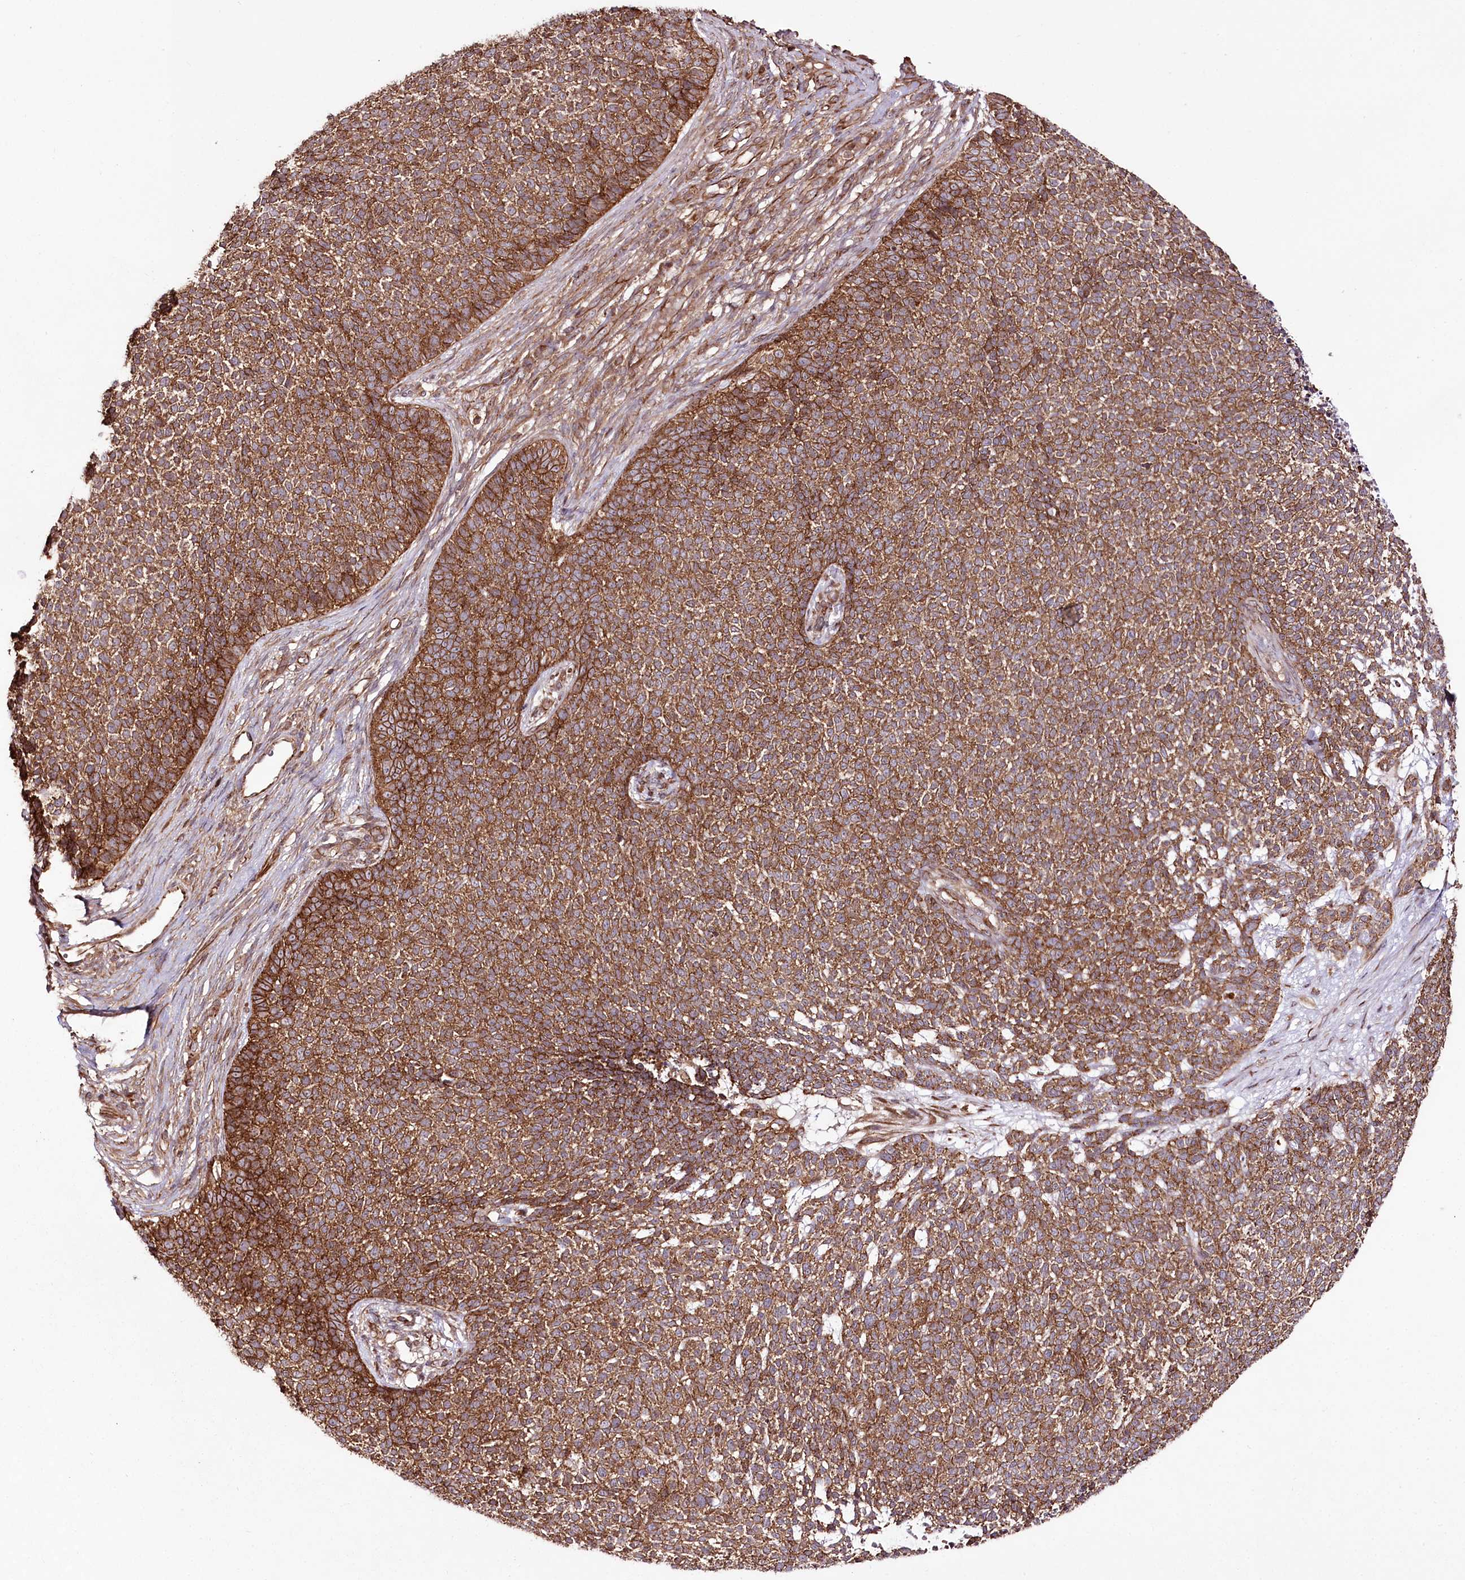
{"staining": {"intensity": "strong", "quantity": ">75%", "location": "cytoplasmic/membranous"}, "tissue": "skin cancer", "cell_type": "Tumor cells", "image_type": "cancer", "snomed": [{"axis": "morphology", "description": "Basal cell carcinoma"}, {"axis": "topography", "description": "Skin"}], "caption": "Tumor cells exhibit strong cytoplasmic/membranous expression in approximately >75% of cells in skin basal cell carcinoma.", "gene": "DHX29", "patient": {"sex": "female", "age": 84}}